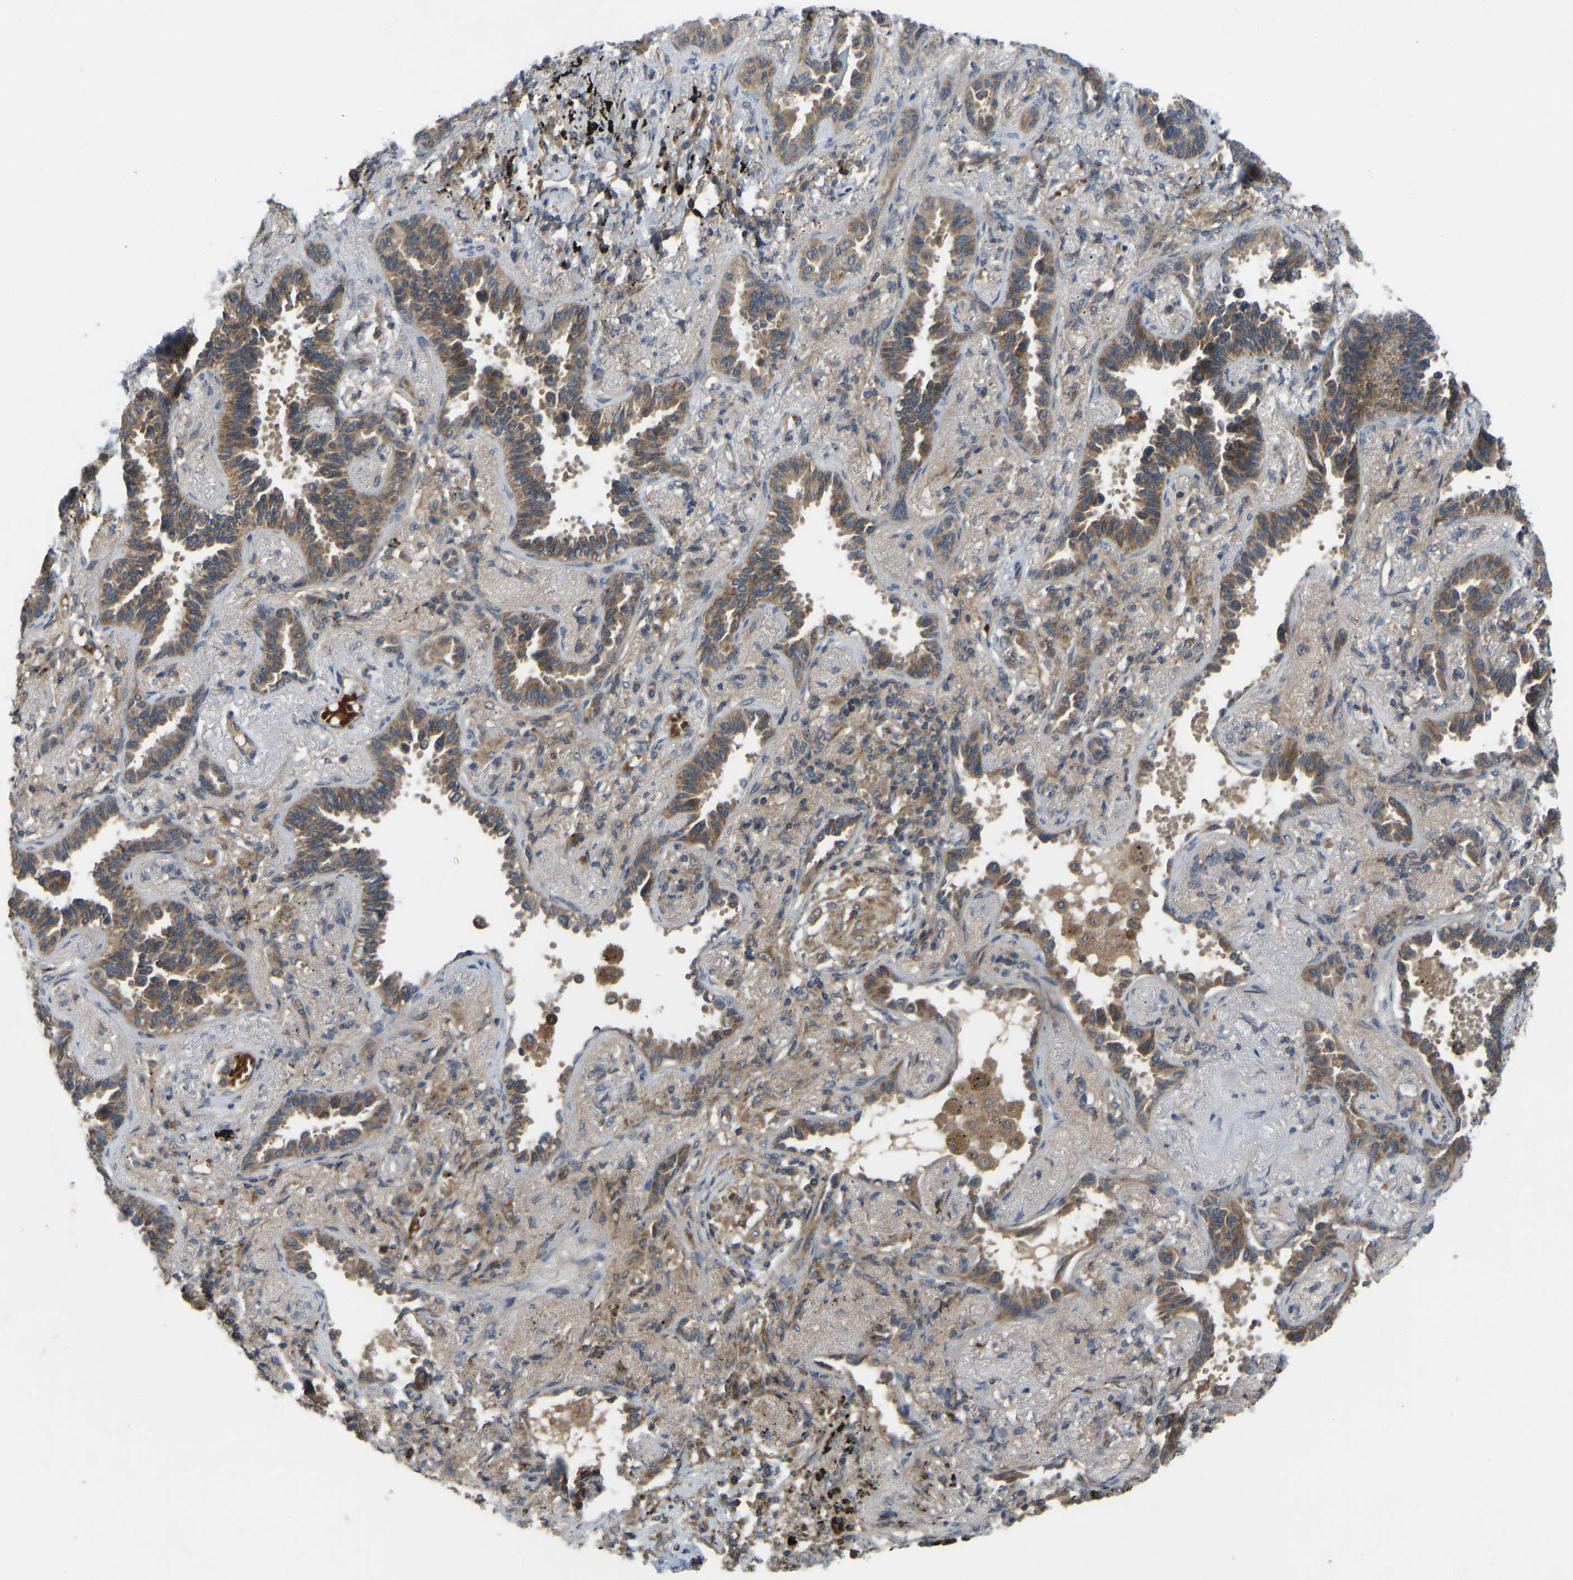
{"staining": {"intensity": "moderate", "quantity": ">75%", "location": "cytoplasmic/membranous"}, "tissue": "lung cancer", "cell_type": "Tumor cells", "image_type": "cancer", "snomed": [{"axis": "morphology", "description": "Adenocarcinoma, NOS"}, {"axis": "topography", "description": "Lung"}], "caption": "The histopathology image displays a brown stain indicating the presence of a protein in the cytoplasmic/membranous of tumor cells in lung cancer (adenocarcinoma). Ihc stains the protein in brown and the nuclei are stained blue.", "gene": "ZNF71", "patient": {"sex": "male", "age": 59}}